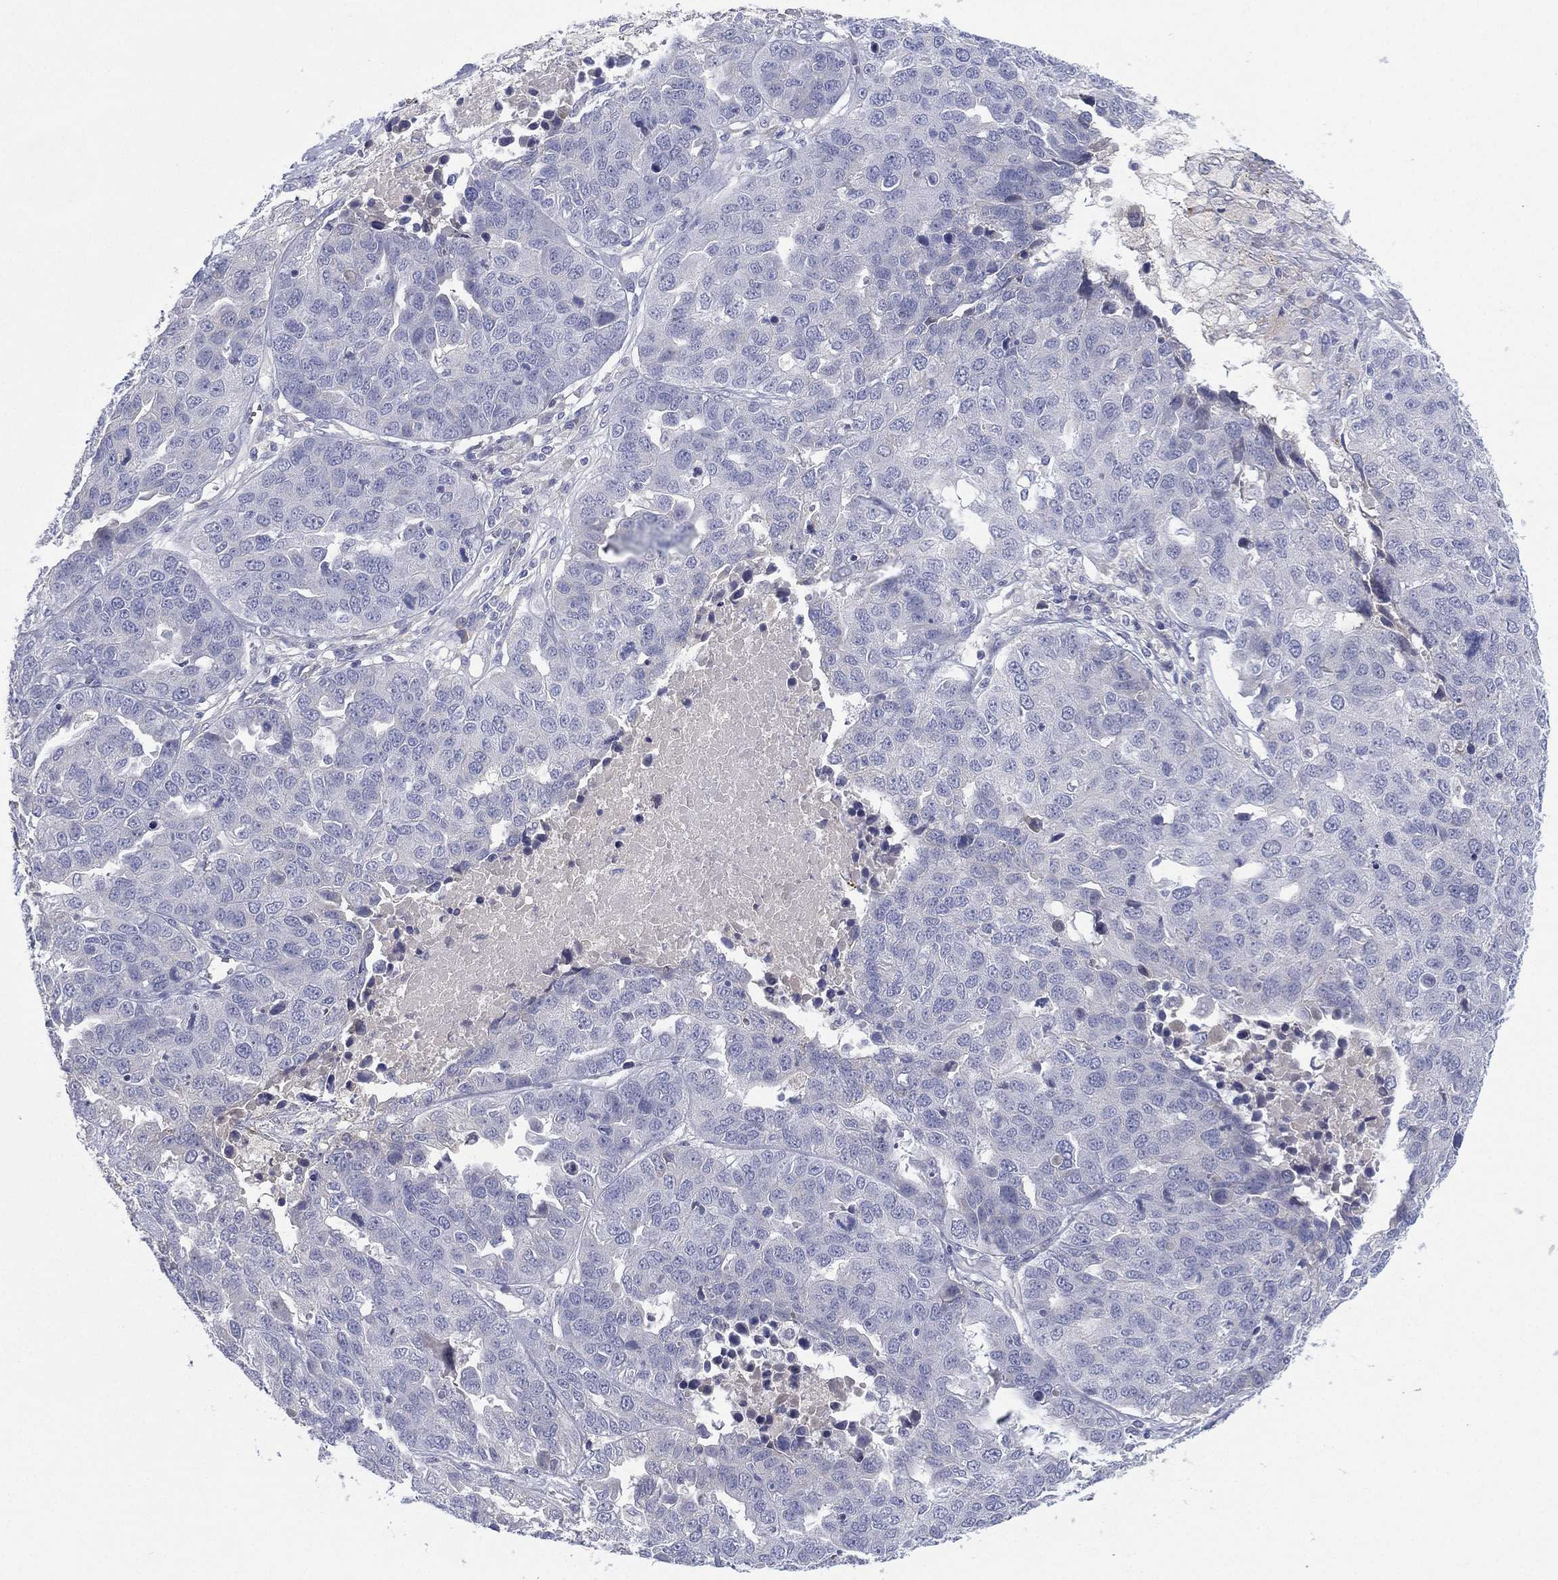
{"staining": {"intensity": "negative", "quantity": "none", "location": "none"}, "tissue": "ovarian cancer", "cell_type": "Tumor cells", "image_type": "cancer", "snomed": [{"axis": "morphology", "description": "Cystadenocarcinoma, serous, NOS"}, {"axis": "topography", "description": "Ovary"}], "caption": "This is a micrograph of immunohistochemistry (IHC) staining of ovarian cancer, which shows no staining in tumor cells.", "gene": "CYP2D6", "patient": {"sex": "female", "age": 87}}